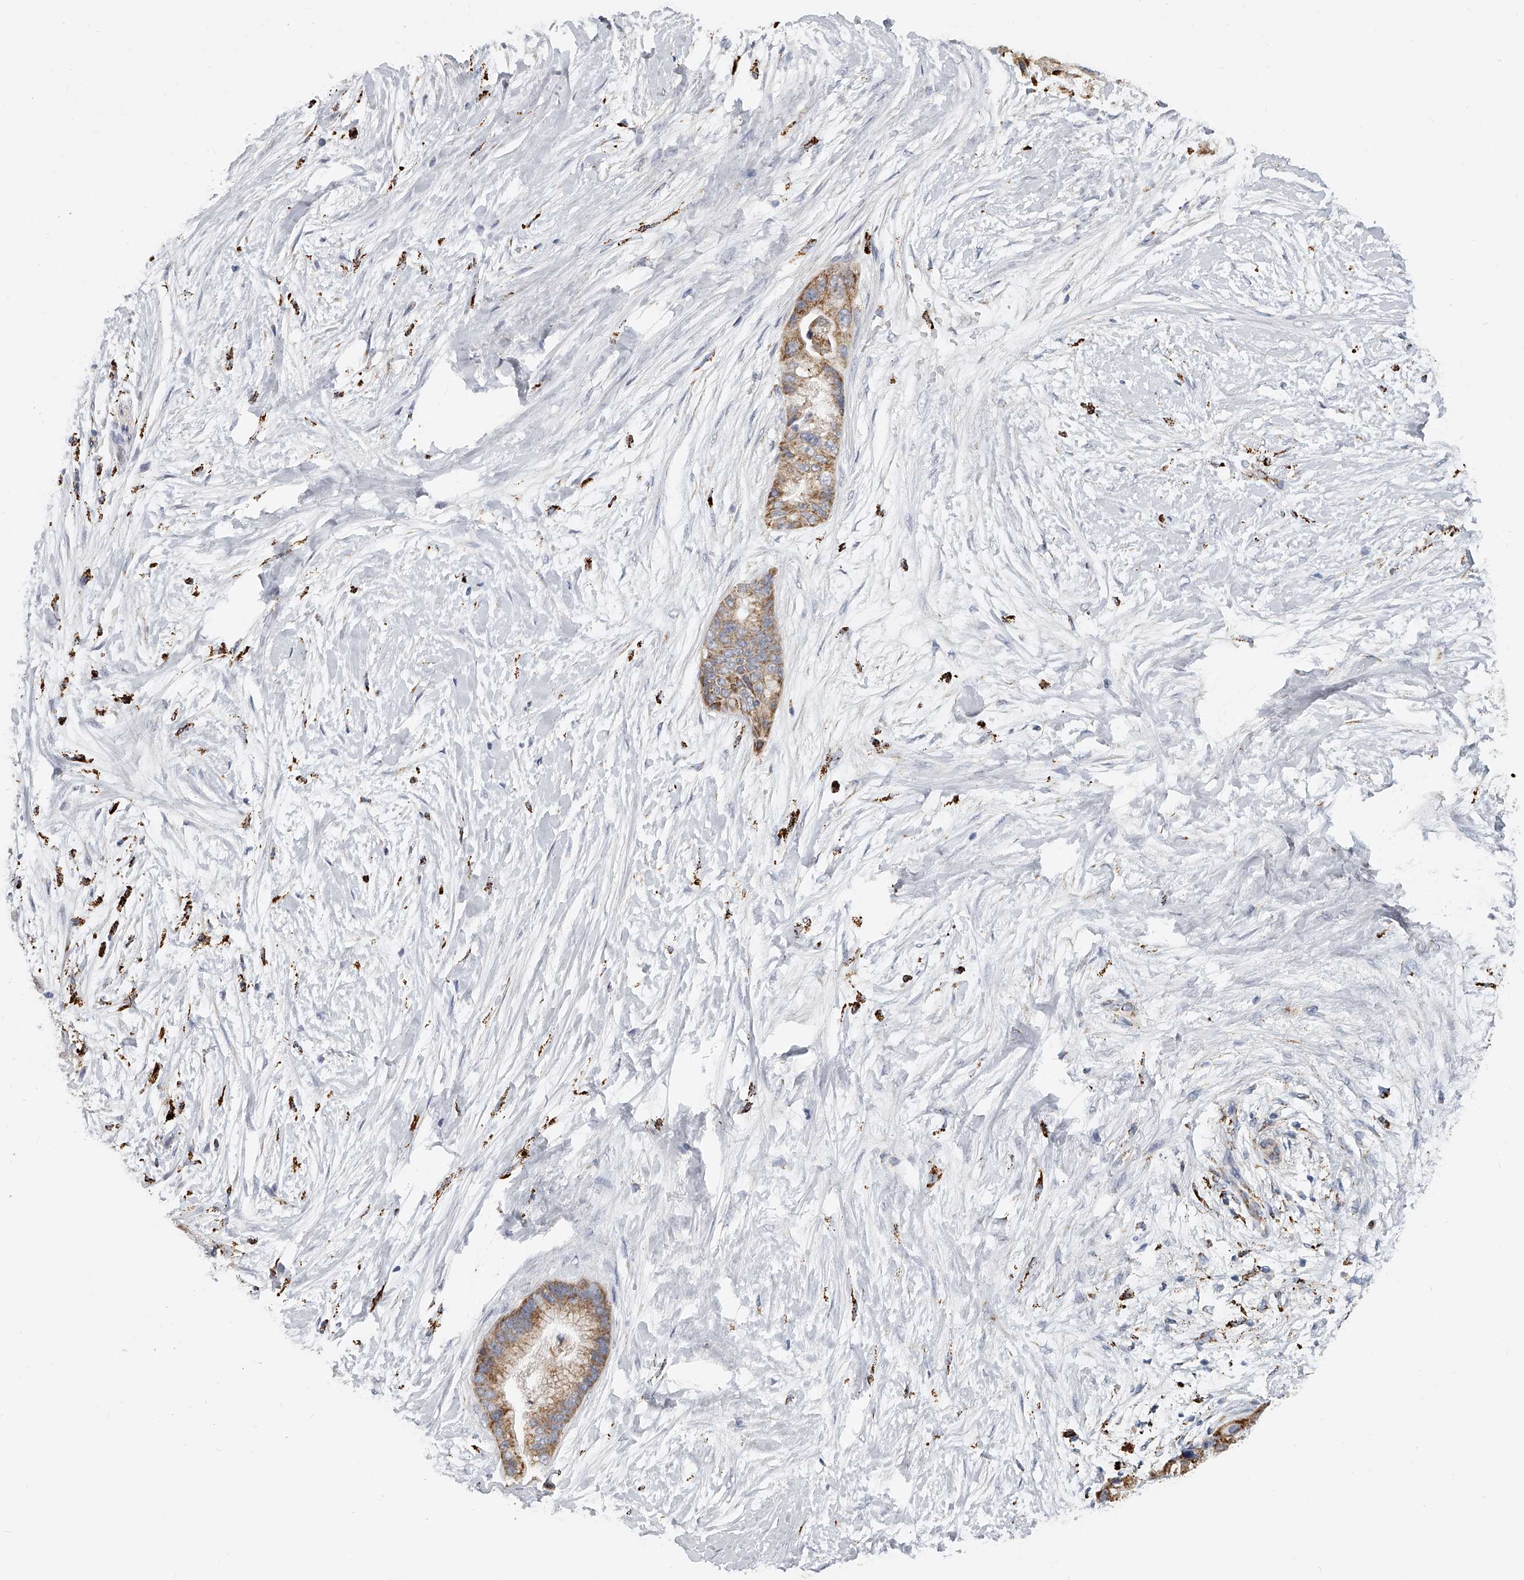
{"staining": {"intensity": "moderate", "quantity": ">75%", "location": "cytoplasmic/membranous"}, "tissue": "pancreatic cancer", "cell_type": "Tumor cells", "image_type": "cancer", "snomed": [{"axis": "morphology", "description": "Adenocarcinoma, NOS"}, {"axis": "topography", "description": "Pancreas"}], "caption": "Immunohistochemical staining of pancreatic cancer (adenocarcinoma) reveals medium levels of moderate cytoplasmic/membranous positivity in approximately >75% of tumor cells. The staining is performed using DAB brown chromogen to label protein expression. The nuclei are counter-stained blue using hematoxylin.", "gene": "KLHL7", "patient": {"sex": "male", "age": 53}}